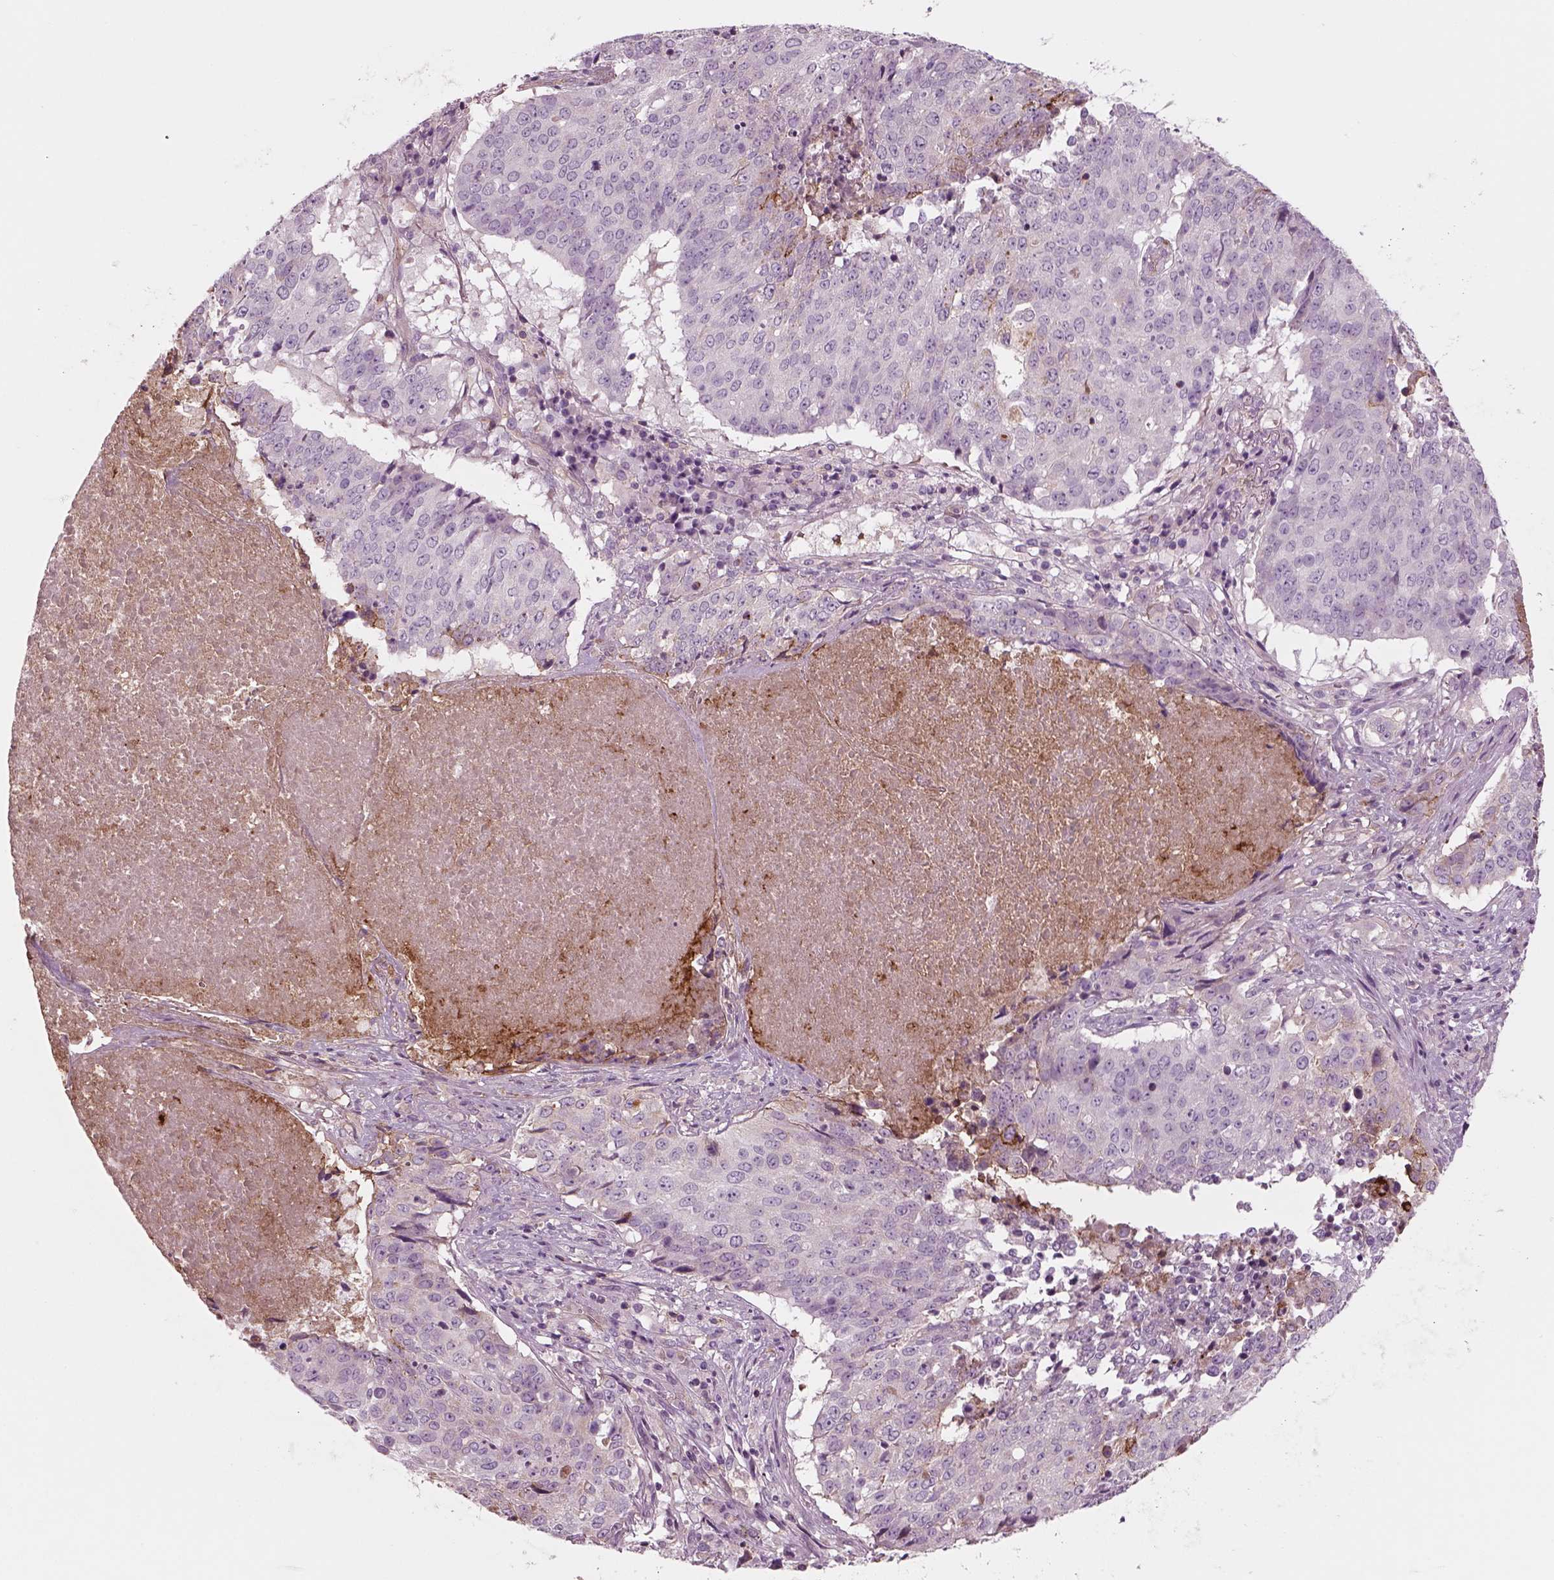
{"staining": {"intensity": "negative", "quantity": "none", "location": "none"}, "tissue": "lung cancer", "cell_type": "Tumor cells", "image_type": "cancer", "snomed": [{"axis": "morphology", "description": "Normal tissue, NOS"}, {"axis": "morphology", "description": "Squamous cell carcinoma, NOS"}, {"axis": "topography", "description": "Bronchus"}, {"axis": "topography", "description": "Lung"}], "caption": "Immunohistochemical staining of human squamous cell carcinoma (lung) exhibits no significant positivity in tumor cells.", "gene": "SLC2A3", "patient": {"sex": "male", "age": 64}}